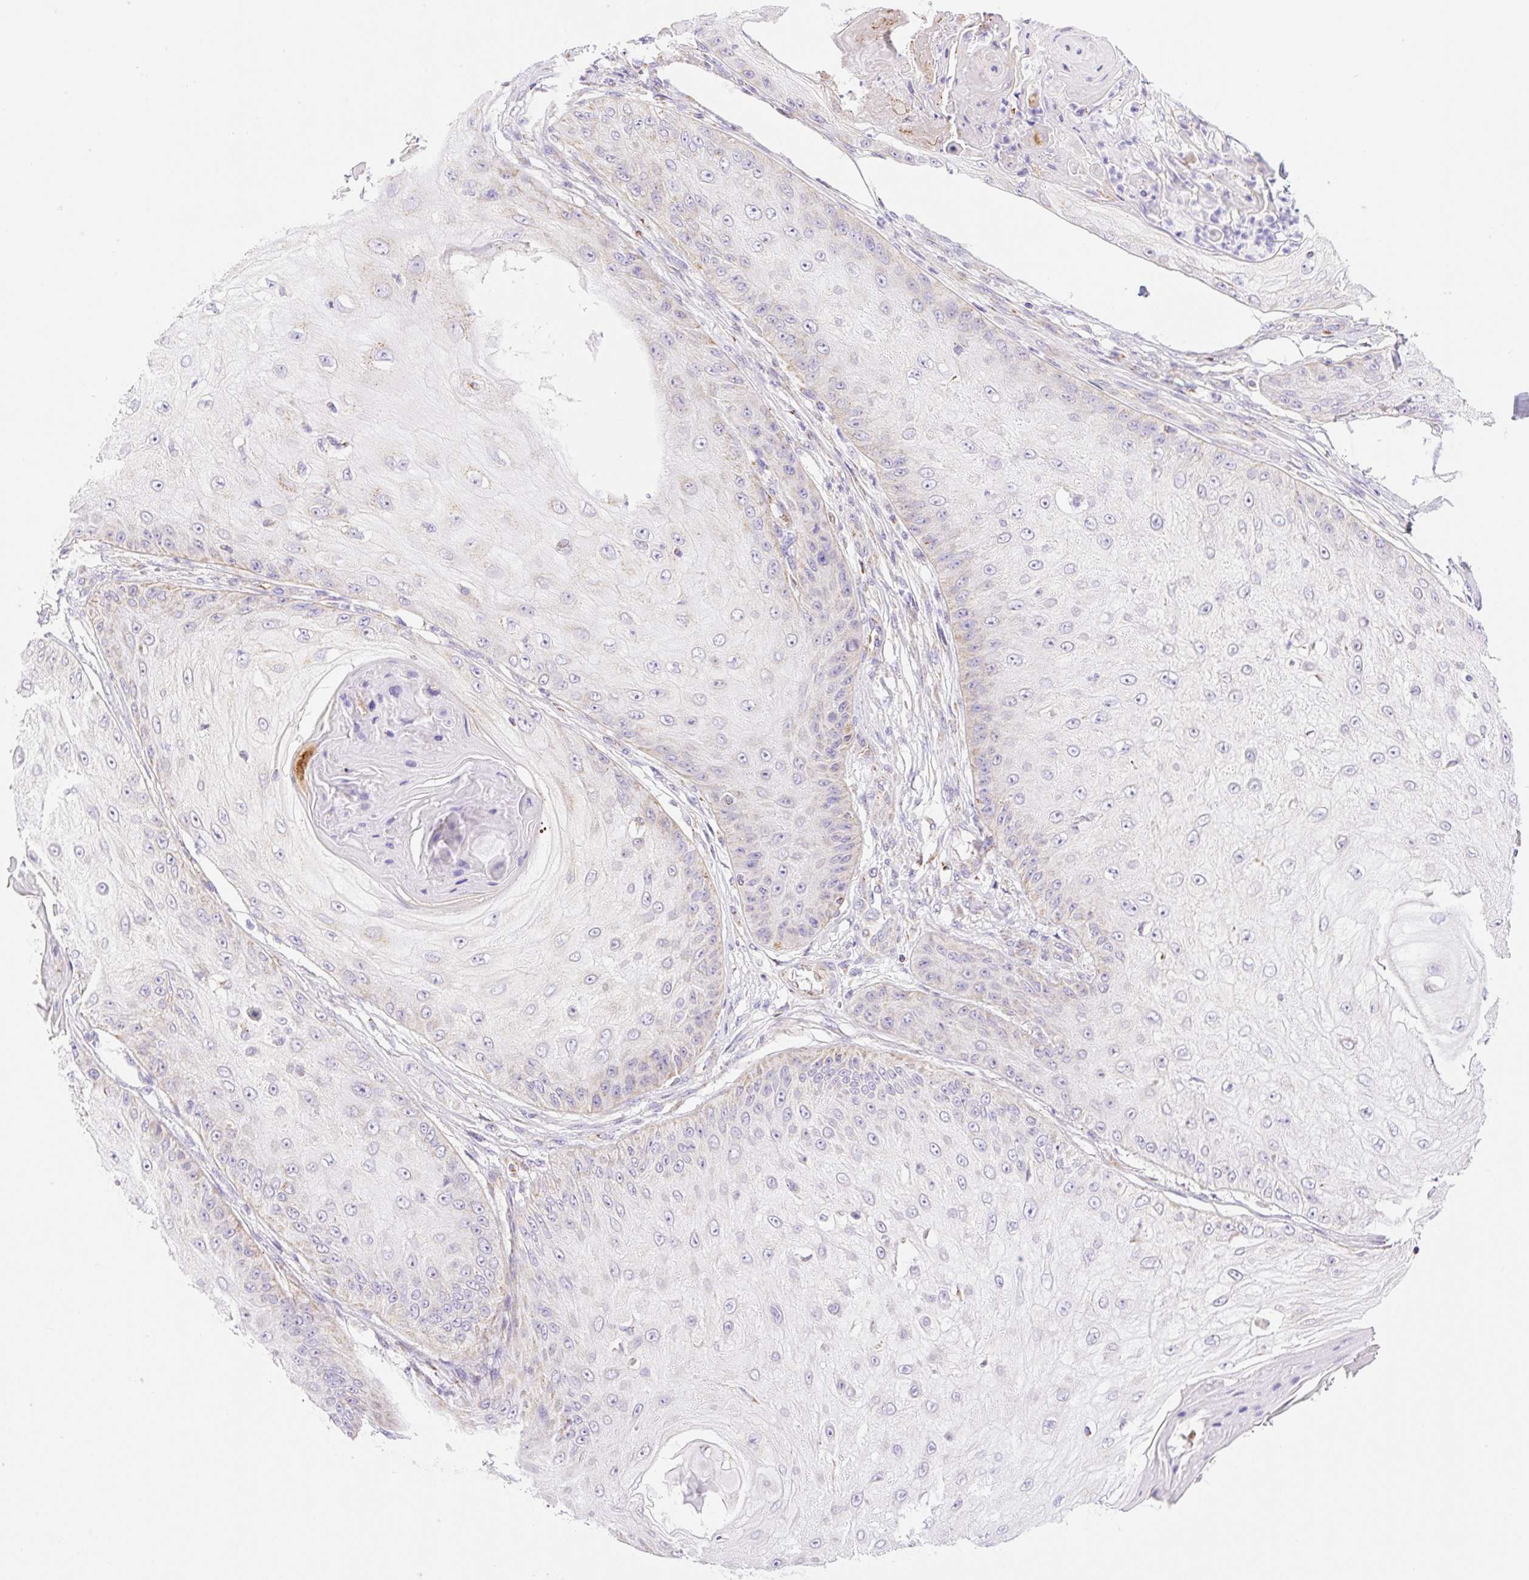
{"staining": {"intensity": "moderate", "quantity": "<25%", "location": "cytoplasmic/membranous"}, "tissue": "skin cancer", "cell_type": "Tumor cells", "image_type": "cancer", "snomed": [{"axis": "morphology", "description": "Squamous cell carcinoma, NOS"}, {"axis": "topography", "description": "Skin"}], "caption": "Approximately <25% of tumor cells in human skin squamous cell carcinoma show moderate cytoplasmic/membranous protein expression as visualized by brown immunohistochemical staining.", "gene": "ETNK2", "patient": {"sex": "male", "age": 70}}